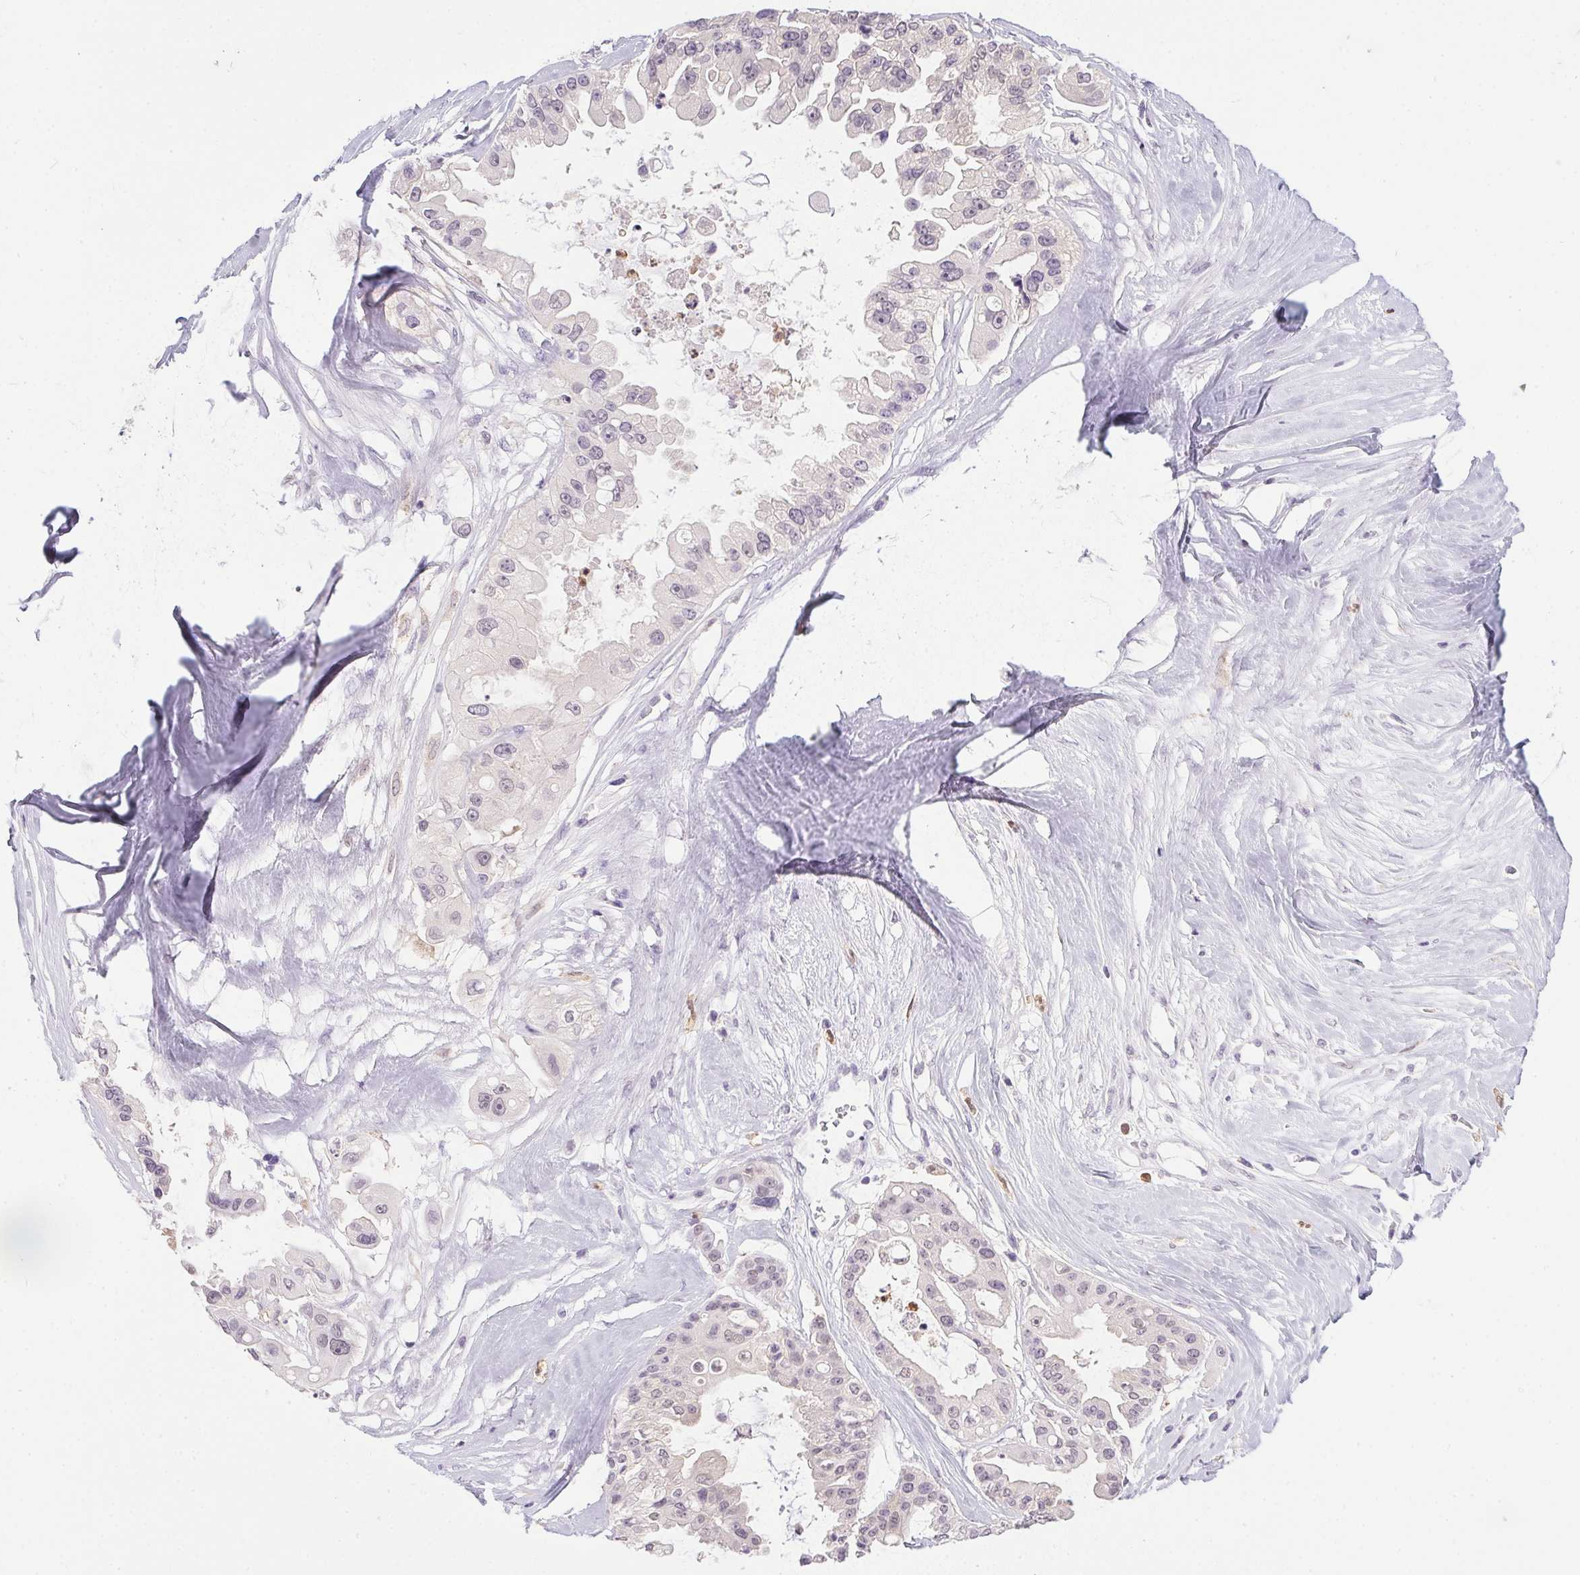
{"staining": {"intensity": "negative", "quantity": "none", "location": "none"}, "tissue": "ovarian cancer", "cell_type": "Tumor cells", "image_type": "cancer", "snomed": [{"axis": "morphology", "description": "Cystadenocarcinoma, serous, NOS"}, {"axis": "topography", "description": "Ovary"}], "caption": "DAB (3,3'-diaminobenzidine) immunohistochemical staining of serous cystadenocarcinoma (ovarian) demonstrates no significant staining in tumor cells. (Brightfield microscopy of DAB IHC at high magnification).", "gene": "DNAJC5G", "patient": {"sex": "female", "age": 56}}